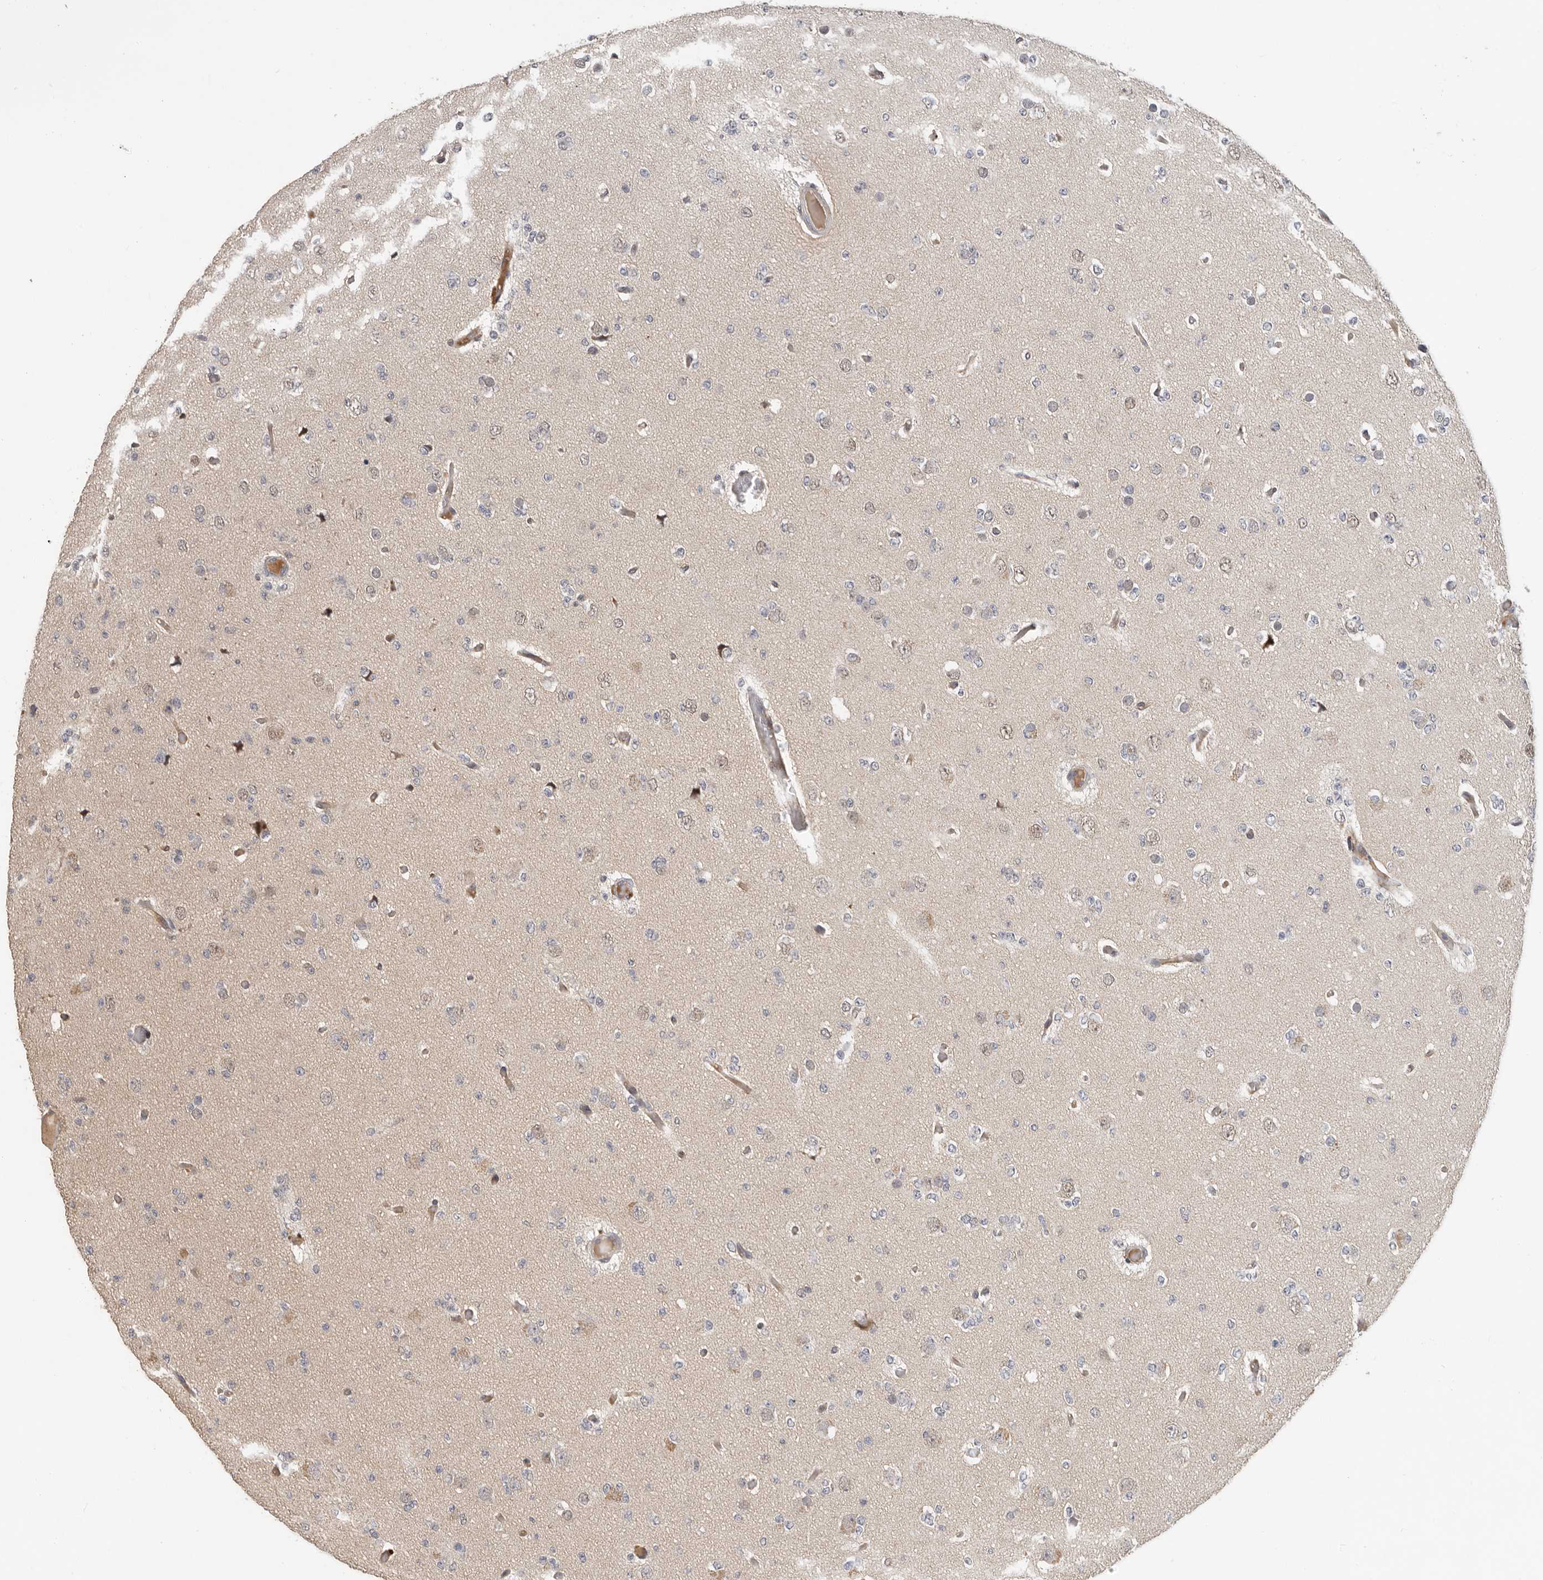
{"staining": {"intensity": "negative", "quantity": "none", "location": "none"}, "tissue": "glioma", "cell_type": "Tumor cells", "image_type": "cancer", "snomed": [{"axis": "morphology", "description": "Glioma, malignant, Low grade"}, {"axis": "topography", "description": "Brain"}], "caption": "IHC of human glioma demonstrates no staining in tumor cells.", "gene": "HENMT1", "patient": {"sex": "female", "age": 22}}